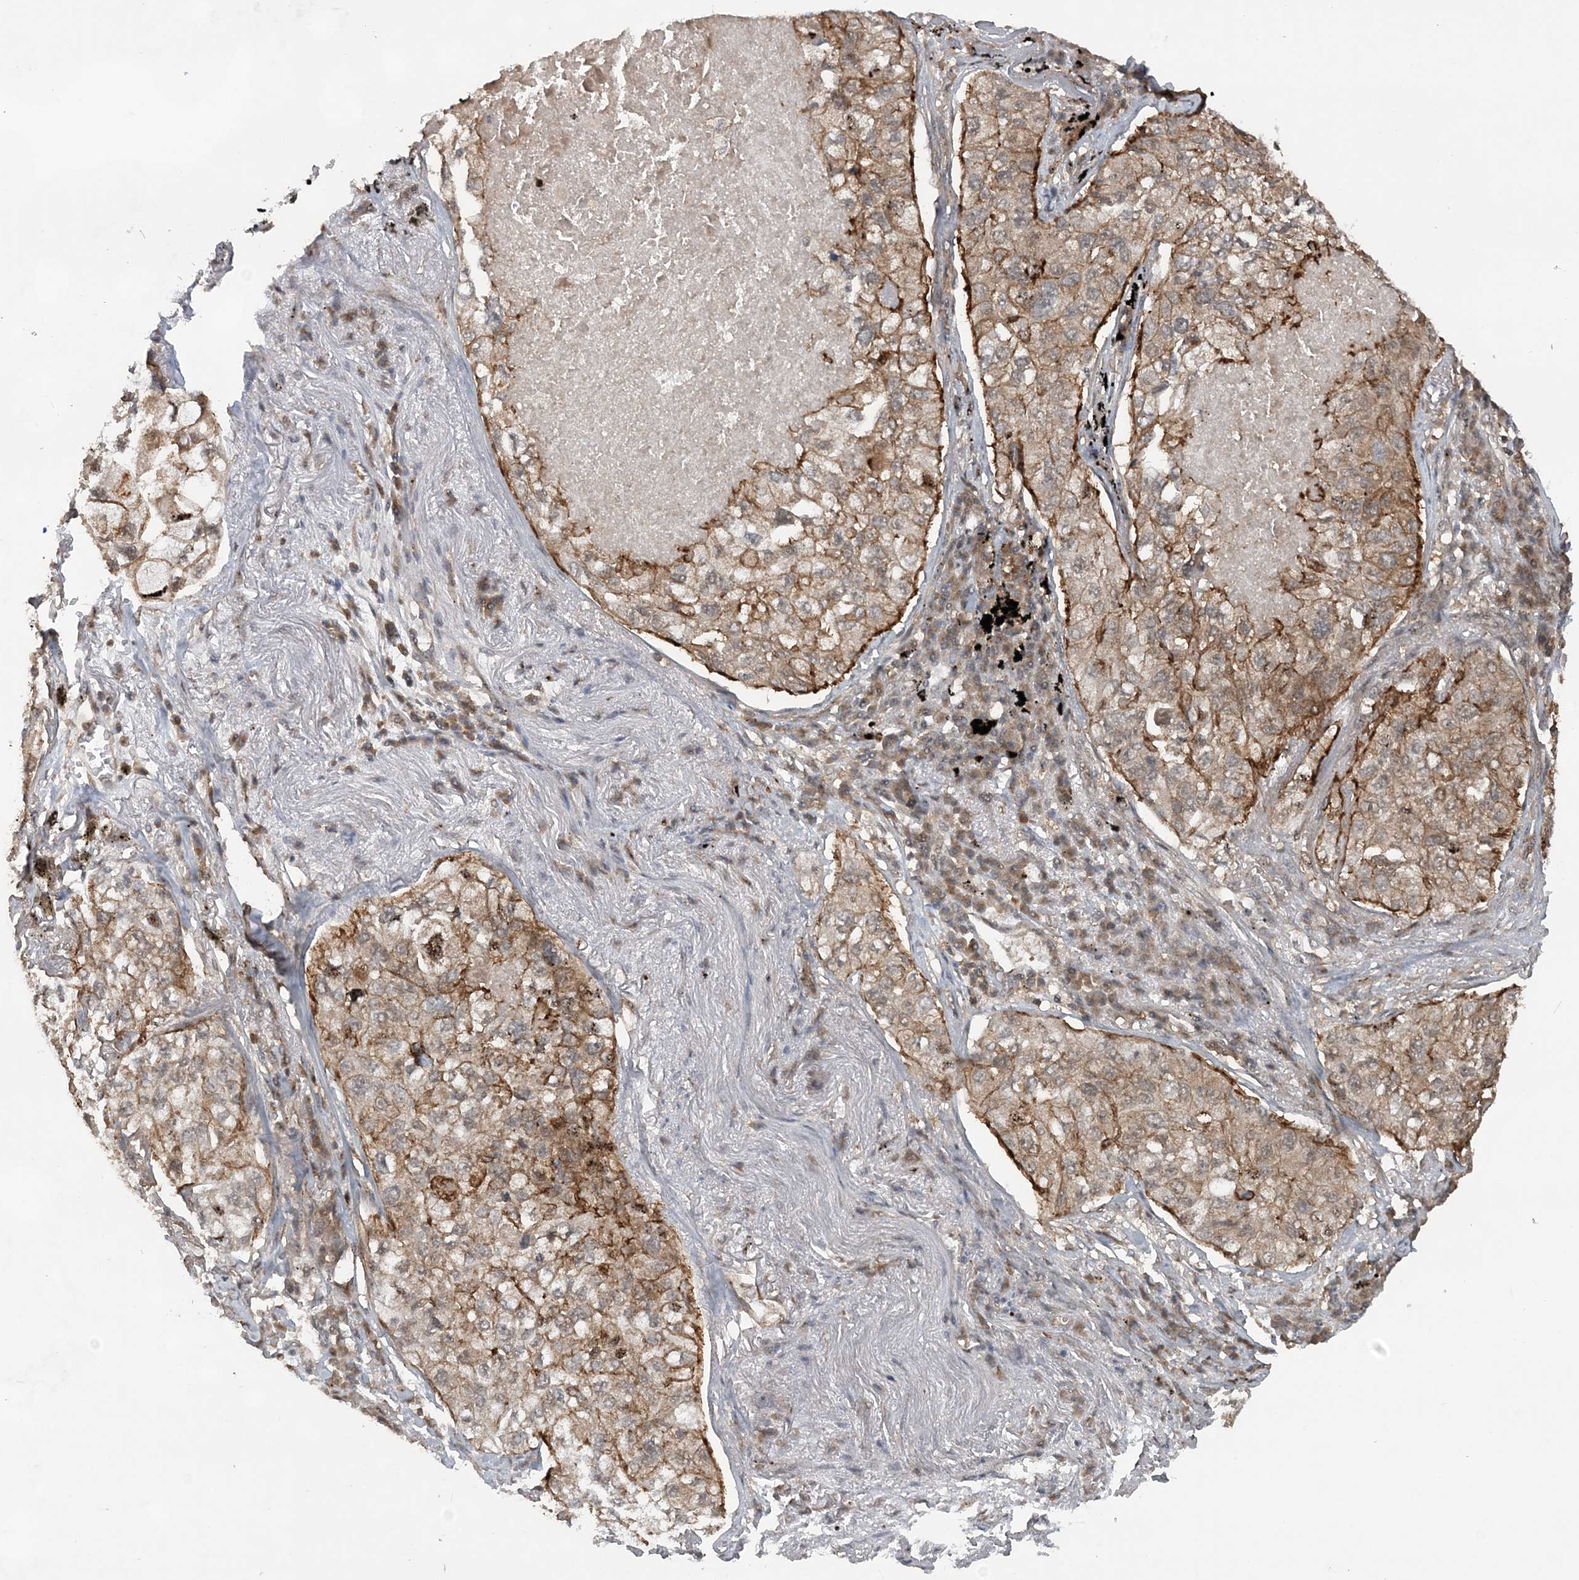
{"staining": {"intensity": "moderate", "quantity": "25%-75%", "location": "cytoplasmic/membranous"}, "tissue": "lung cancer", "cell_type": "Tumor cells", "image_type": "cancer", "snomed": [{"axis": "morphology", "description": "Adenocarcinoma, NOS"}, {"axis": "topography", "description": "Lung"}], "caption": "Adenocarcinoma (lung) tissue displays moderate cytoplasmic/membranous staining in about 25%-75% of tumor cells The staining is performed using DAB brown chromogen to label protein expression. The nuclei are counter-stained blue using hematoxylin.", "gene": "LACC1", "patient": {"sex": "male", "age": 65}}